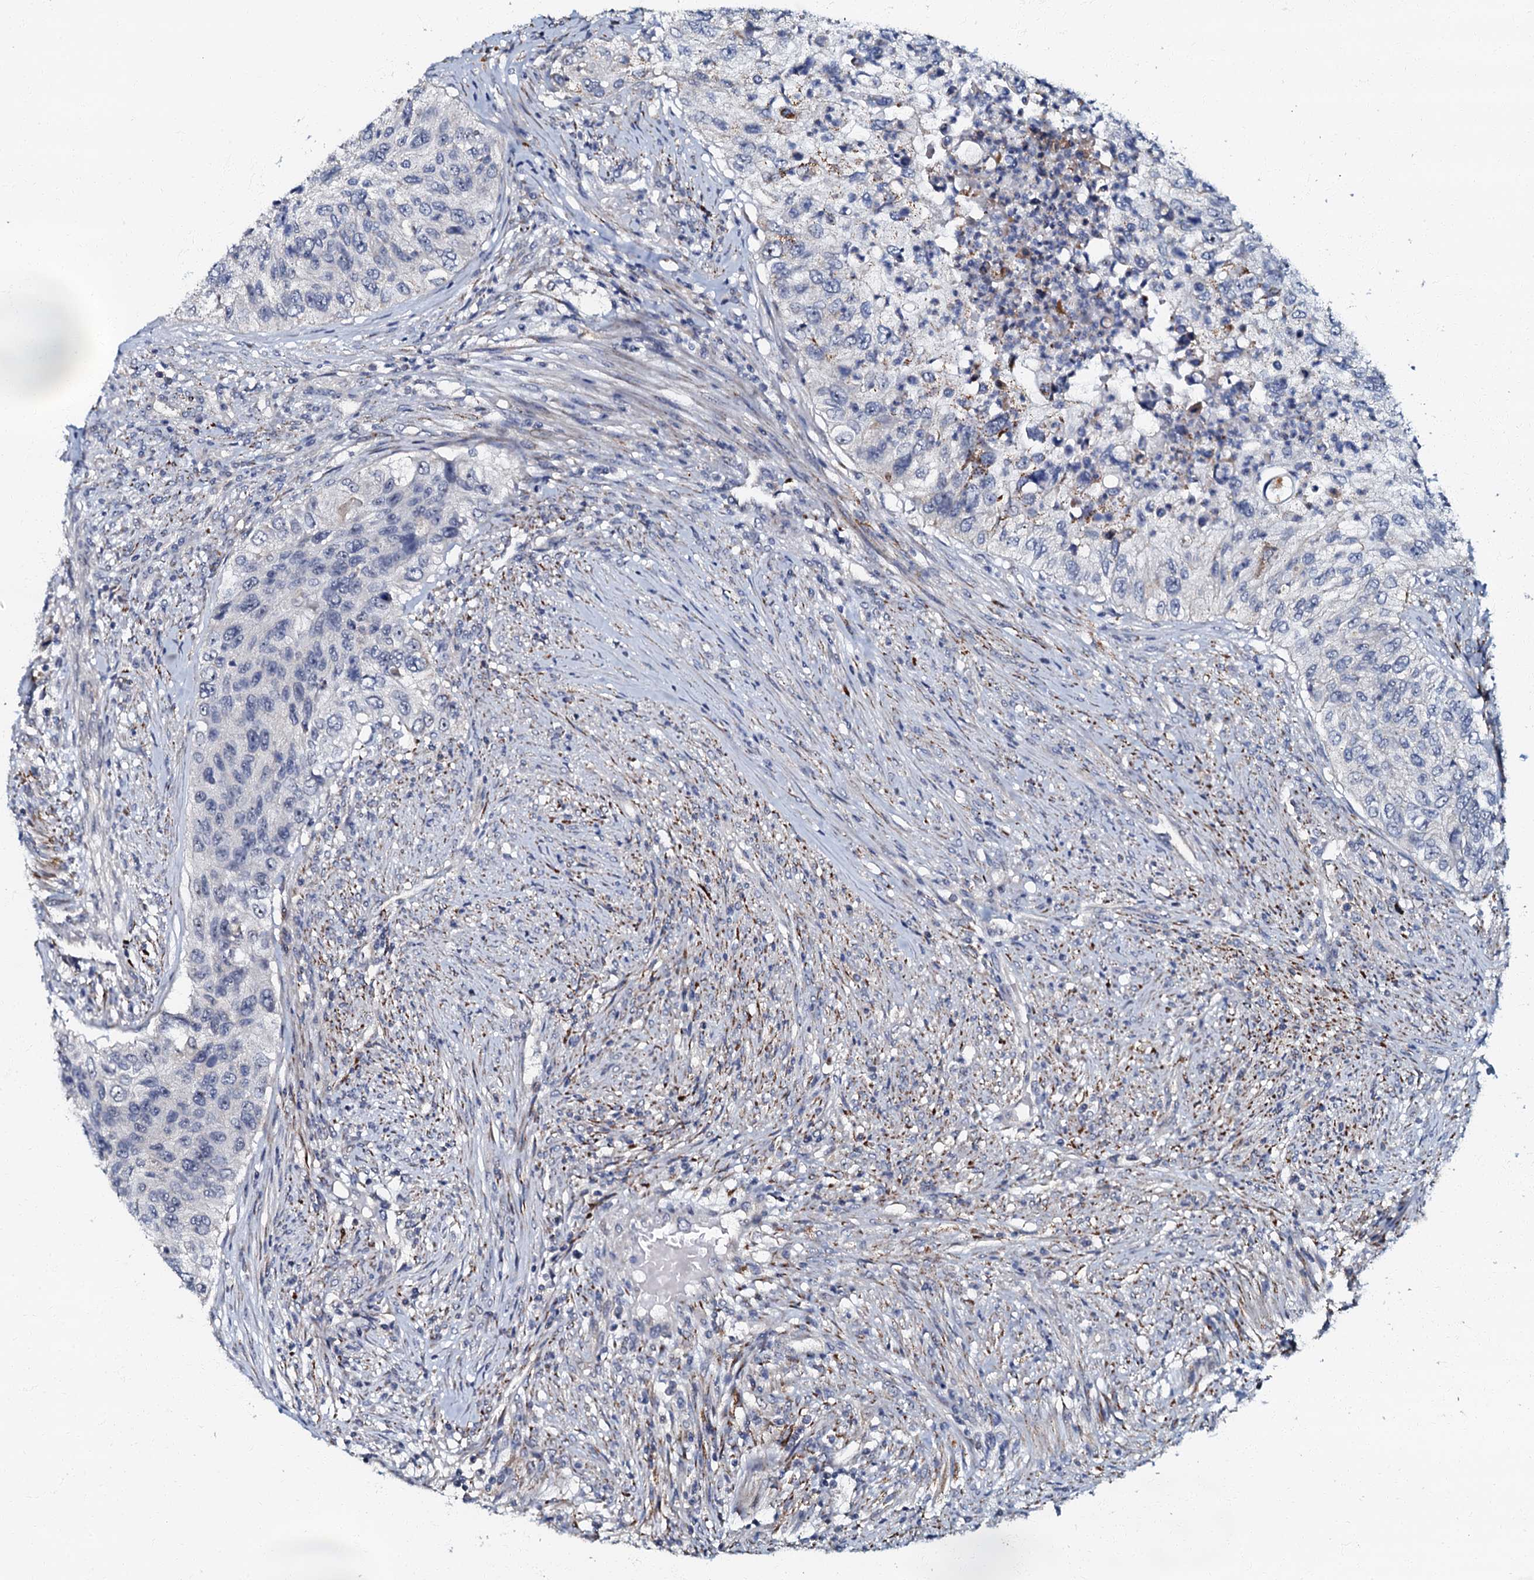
{"staining": {"intensity": "negative", "quantity": "none", "location": "none"}, "tissue": "urothelial cancer", "cell_type": "Tumor cells", "image_type": "cancer", "snomed": [{"axis": "morphology", "description": "Urothelial carcinoma, High grade"}, {"axis": "topography", "description": "Urinary bladder"}], "caption": "A micrograph of human urothelial carcinoma (high-grade) is negative for staining in tumor cells. Nuclei are stained in blue.", "gene": "OLAH", "patient": {"sex": "female", "age": 60}}